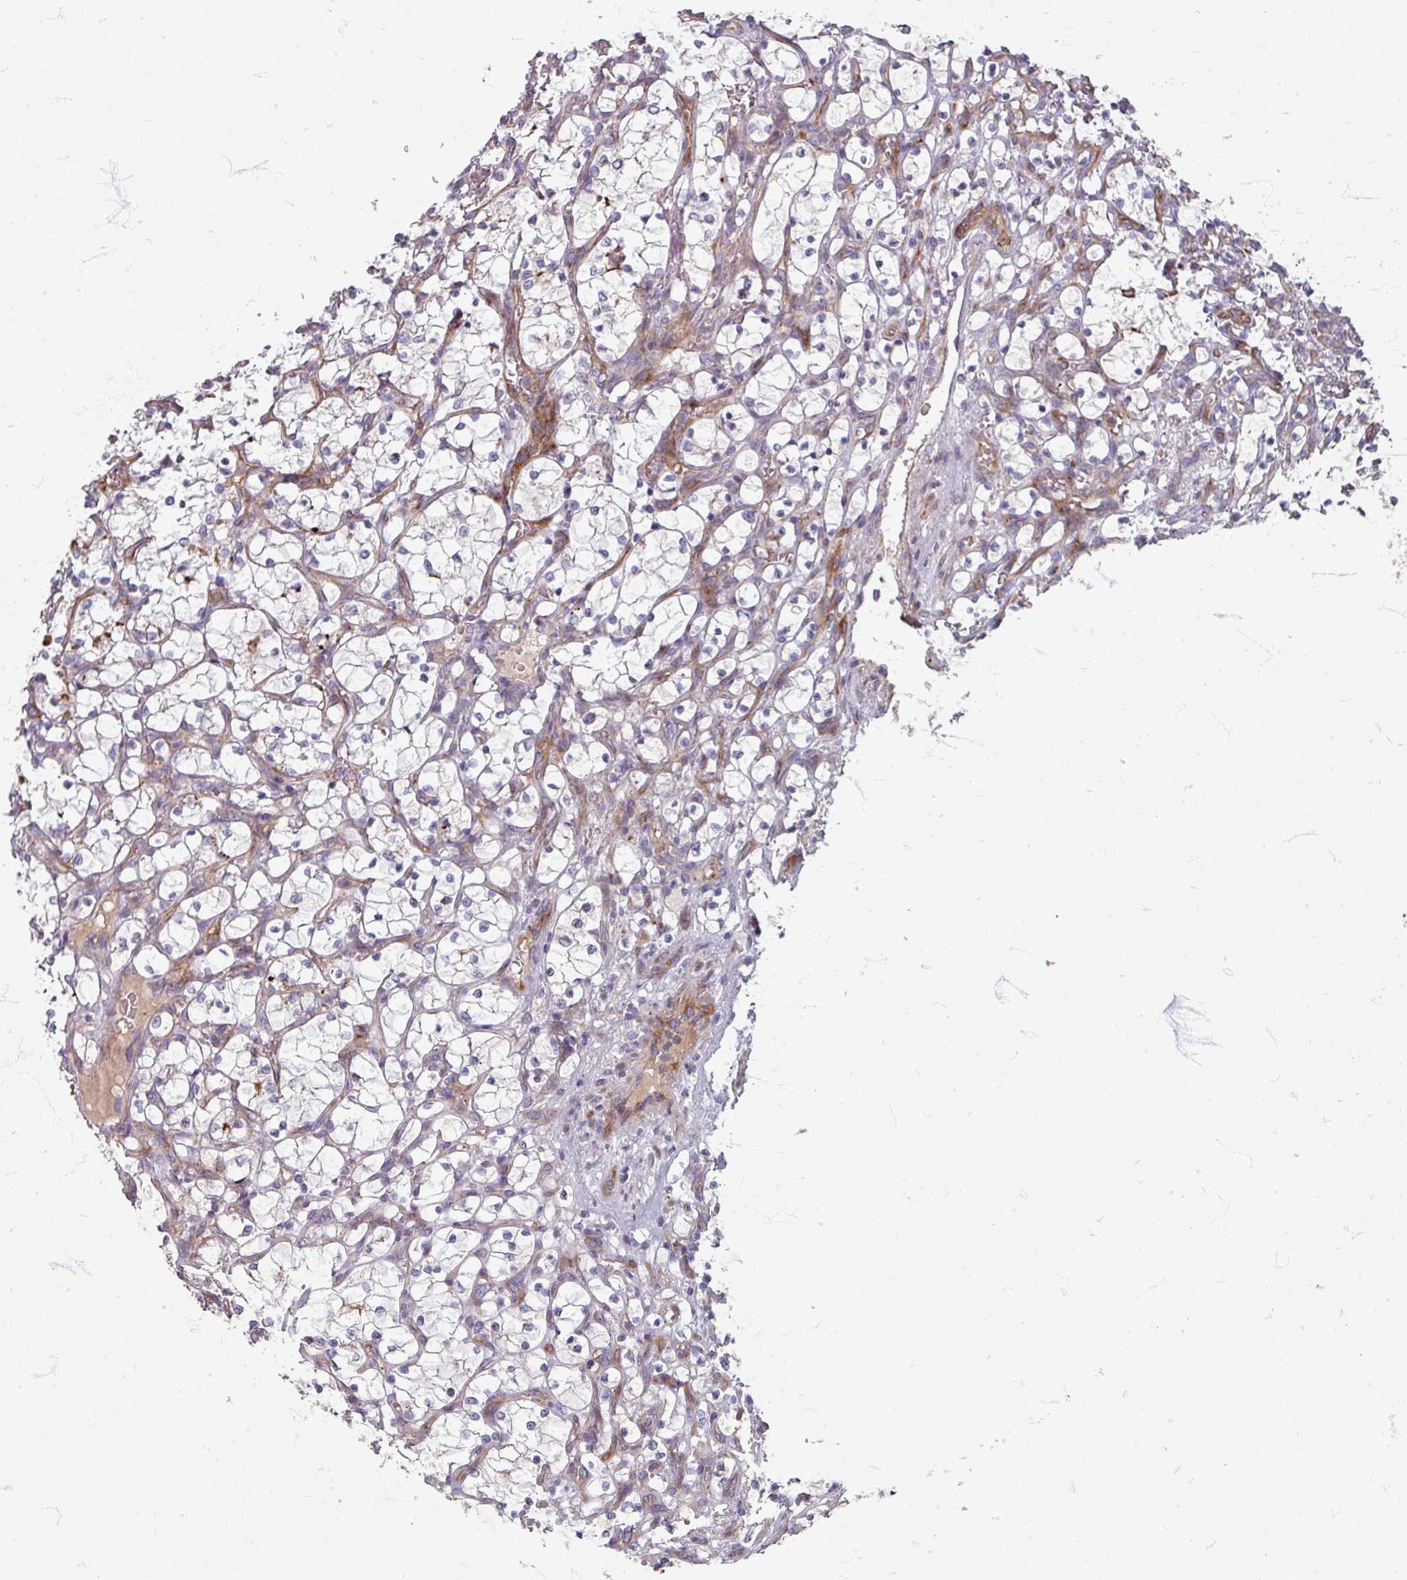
{"staining": {"intensity": "negative", "quantity": "none", "location": "none"}, "tissue": "renal cancer", "cell_type": "Tumor cells", "image_type": "cancer", "snomed": [{"axis": "morphology", "description": "Adenocarcinoma, NOS"}, {"axis": "topography", "description": "Kidney"}], "caption": "Immunohistochemistry (IHC) of renal cancer (adenocarcinoma) reveals no staining in tumor cells.", "gene": "GABARAPL1", "patient": {"sex": "female", "age": 69}}